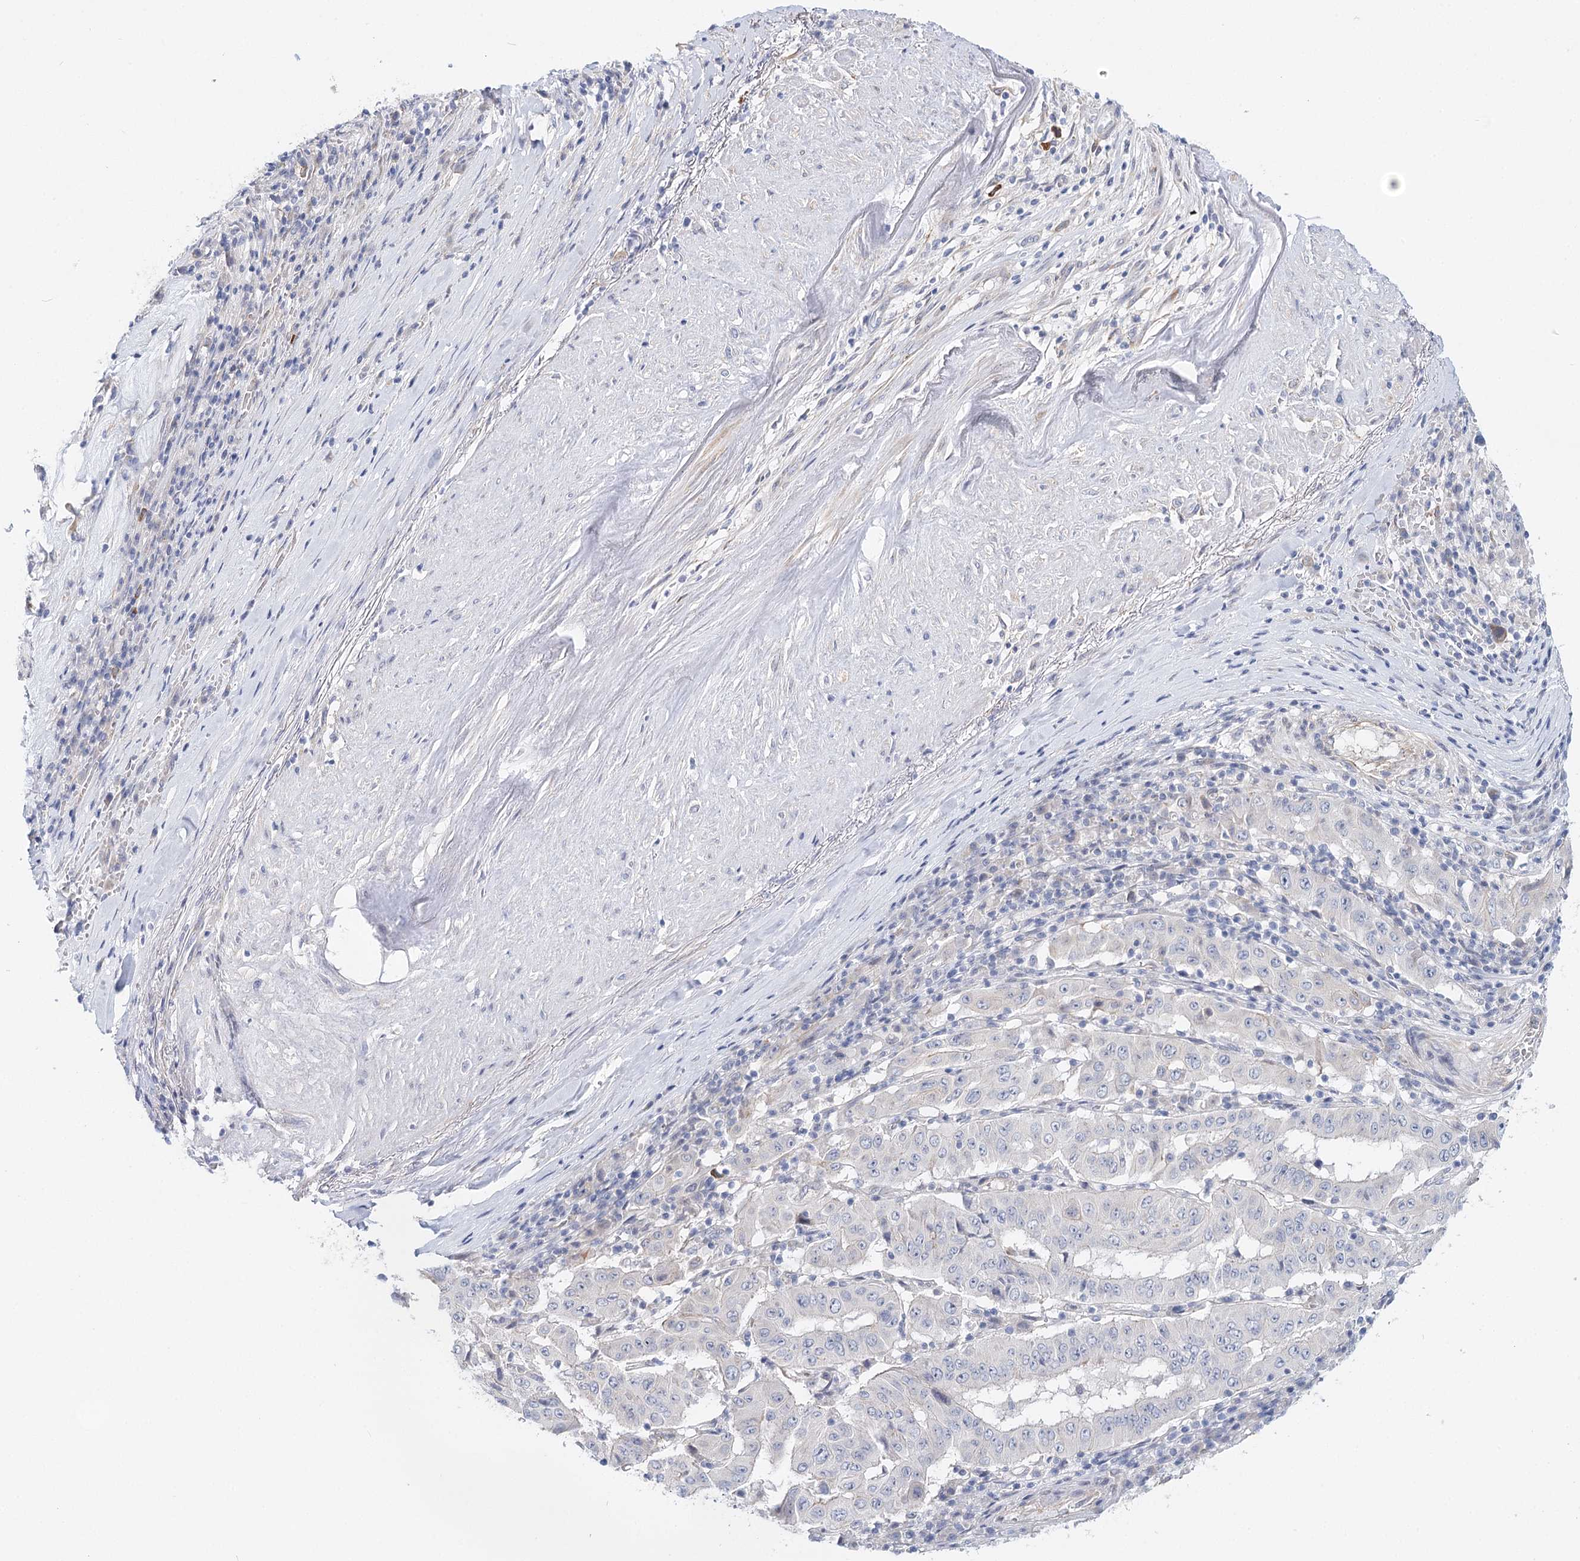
{"staining": {"intensity": "negative", "quantity": "none", "location": "none"}, "tissue": "pancreatic cancer", "cell_type": "Tumor cells", "image_type": "cancer", "snomed": [{"axis": "morphology", "description": "Adenocarcinoma, NOS"}, {"axis": "topography", "description": "Pancreas"}], "caption": "IHC histopathology image of adenocarcinoma (pancreatic) stained for a protein (brown), which displays no staining in tumor cells. The staining is performed using DAB brown chromogen with nuclei counter-stained in using hematoxylin.", "gene": "TEX12", "patient": {"sex": "male", "age": 63}}